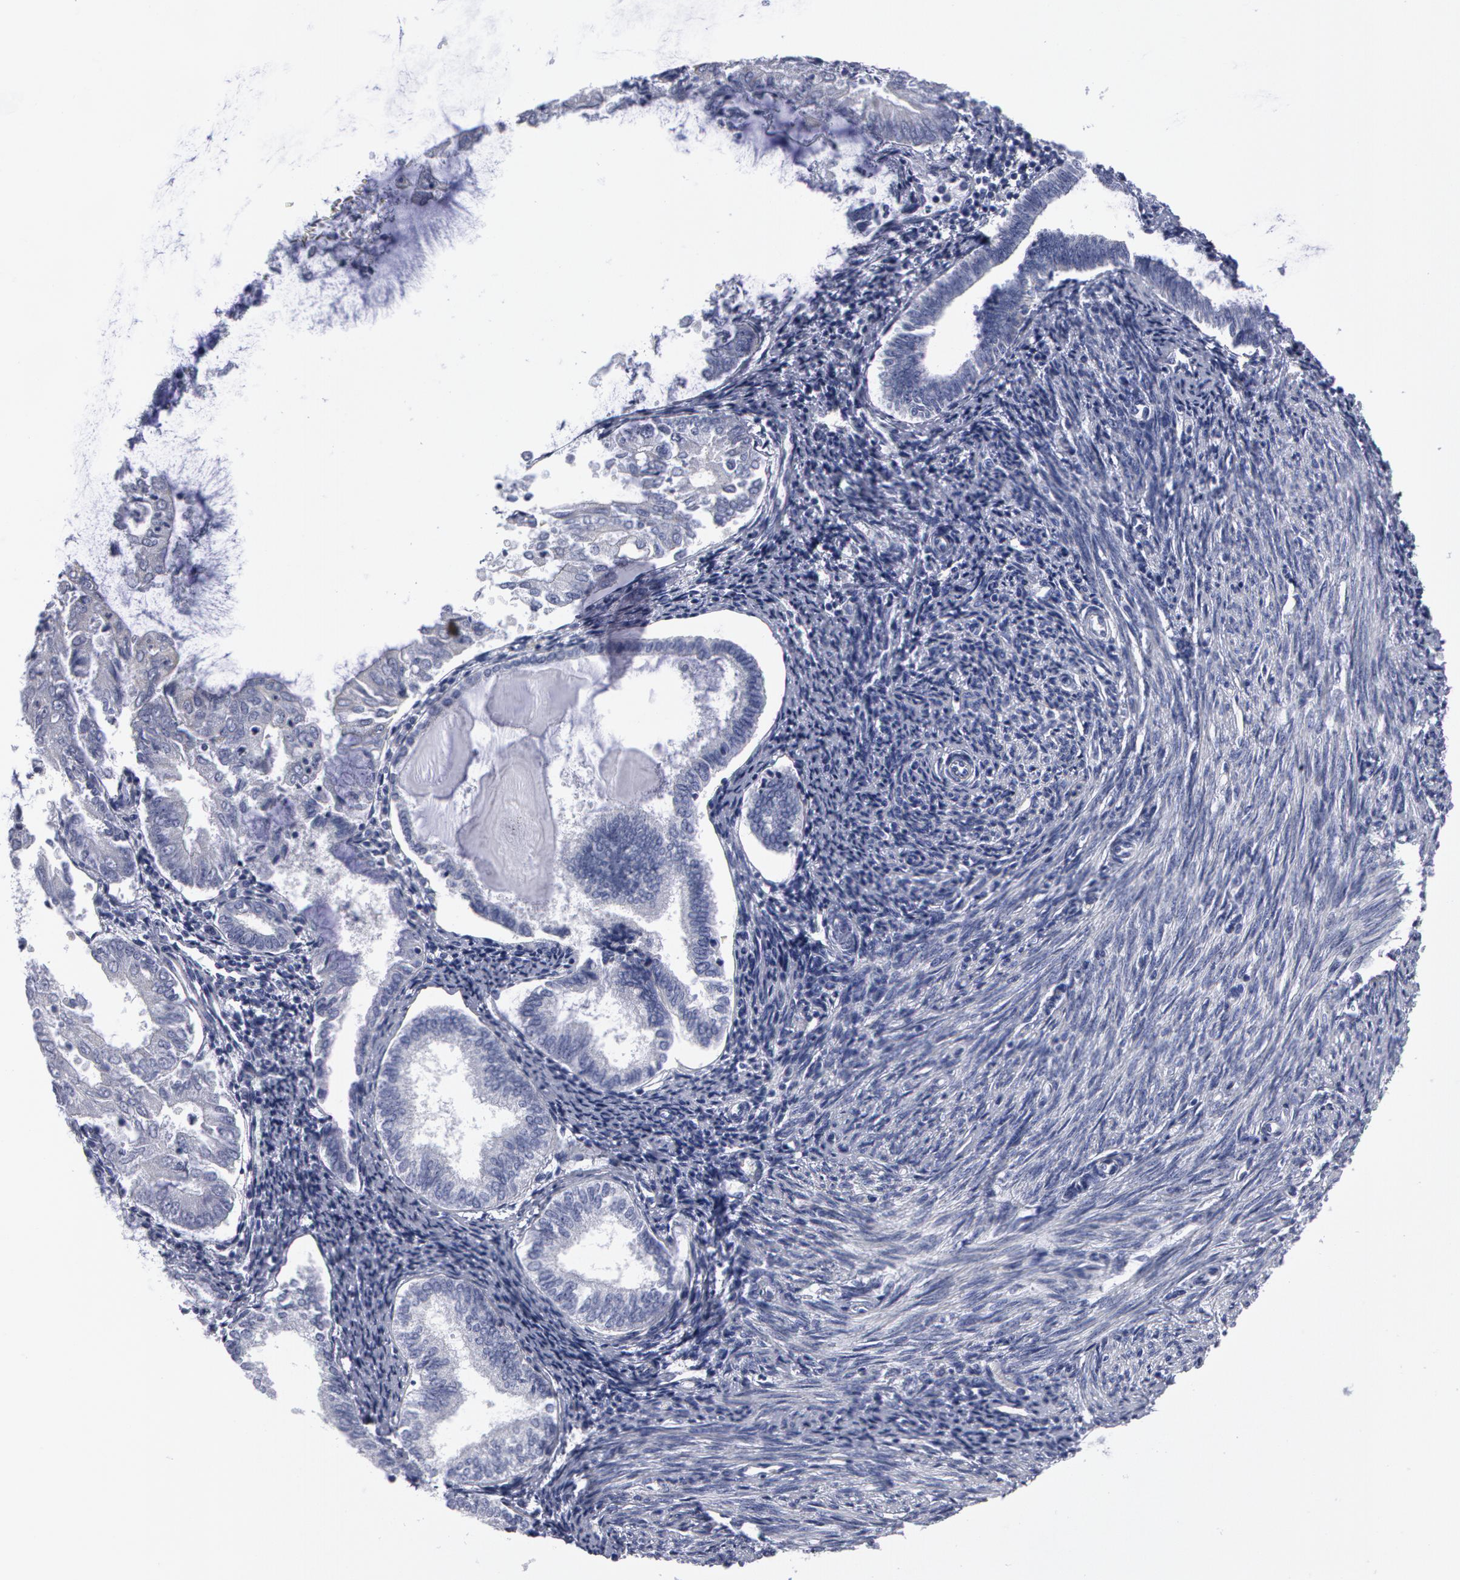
{"staining": {"intensity": "negative", "quantity": "none", "location": "none"}, "tissue": "endometrial cancer", "cell_type": "Tumor cells", "image_type": "cancer", "snomed": [{"axis": "morphology", "description": "Adenocarcinoma, NOS"}, {"axis": "topography", "description": "Endometrium"}], "caption": "Endometrial cancer was stained to show a protein in brown. There is no significant positivity in tumor cells.", "gene": "SMC1B", "patient": {"sex": "female", "age": 79}}